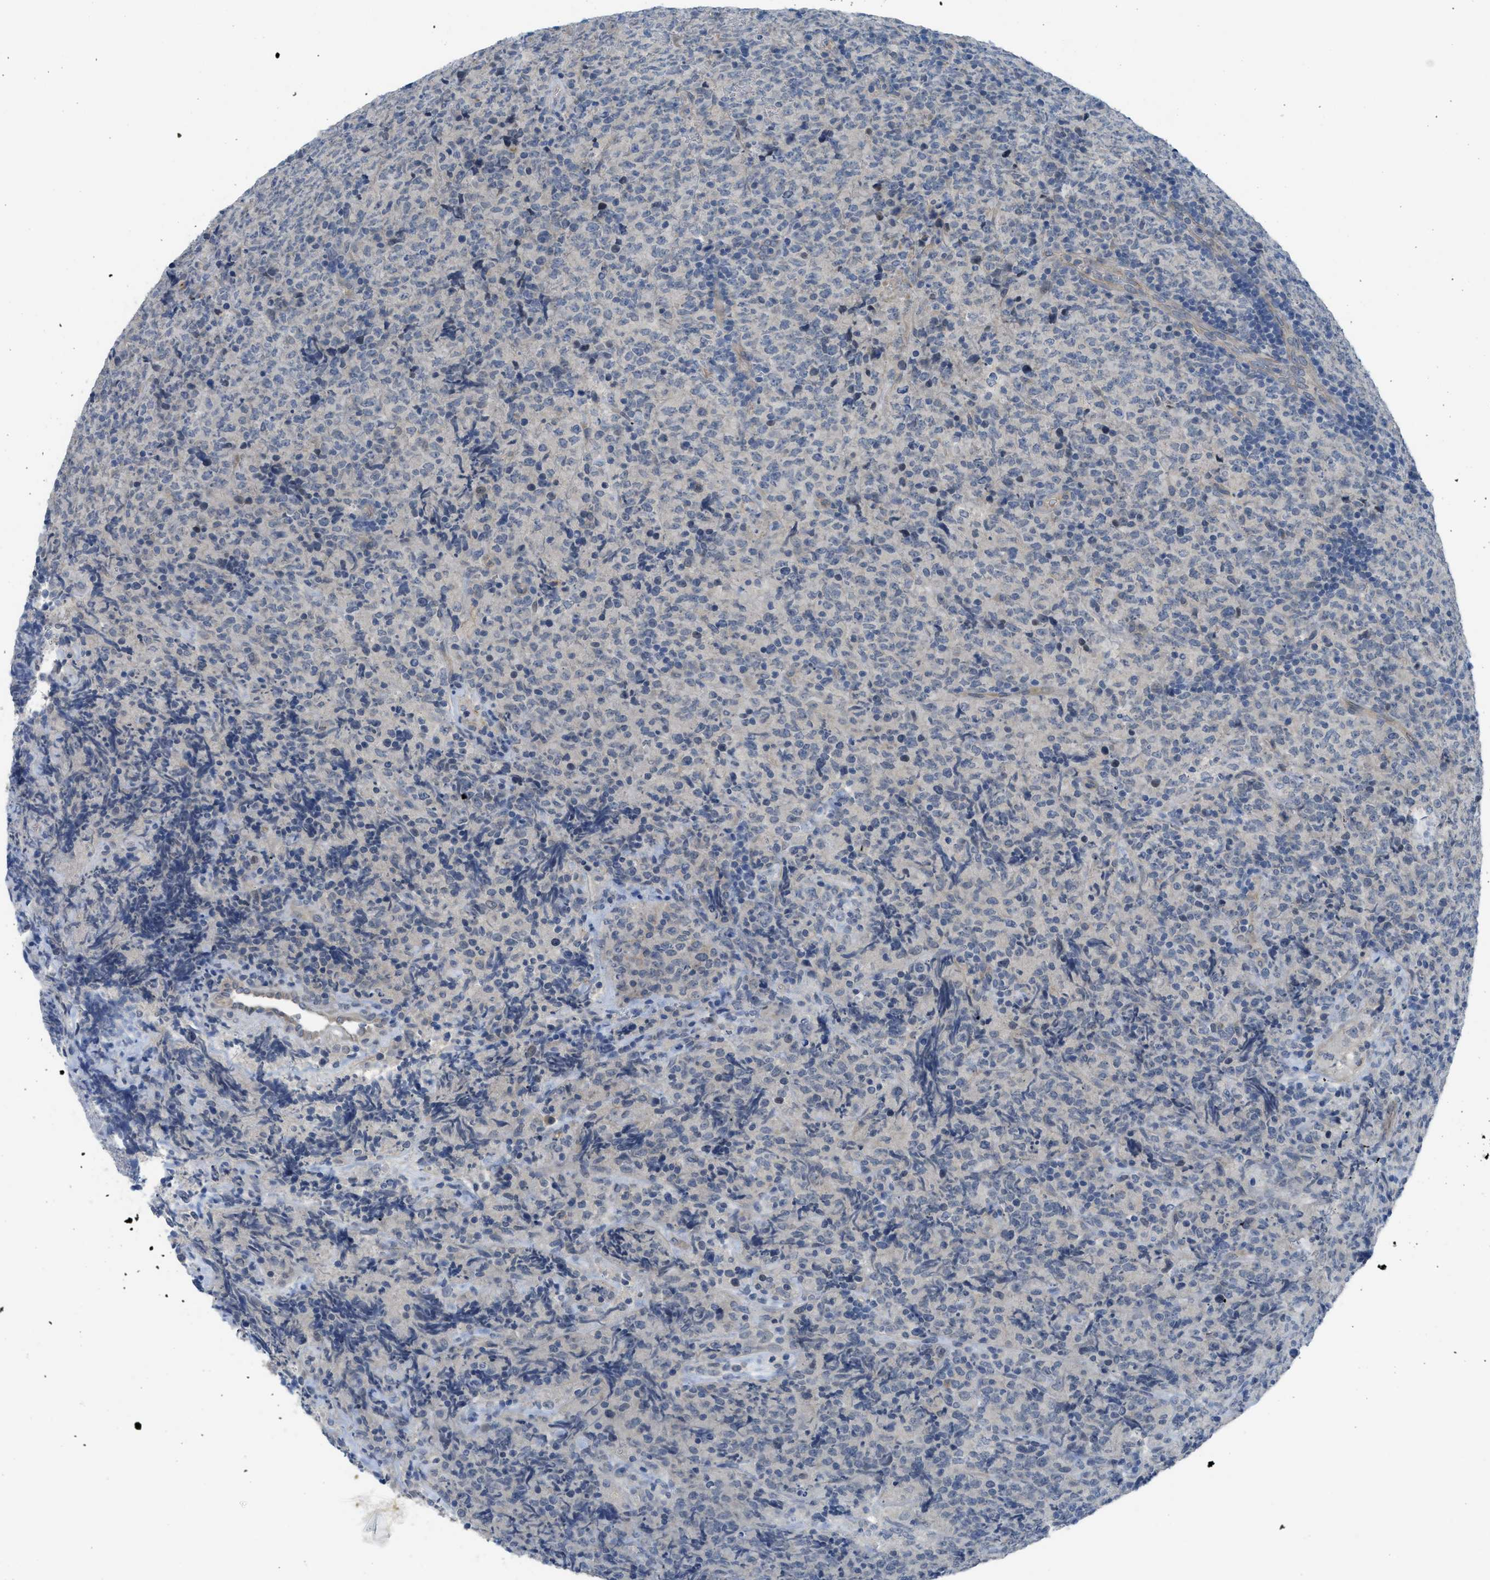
{"staining": {"intensity": "negative", "quantity": "none", "location": "none"}, "tissue": "lymphoma", "cell_type": "Tumor cells", "image_type": "cancer", "snomed": [{"axis": "morphology", "description": "Malignant lymphoma, non-Hodgkin's type, High grade"}, {"axis": "topography", "description": "Tonsil"}], "caption": "IHC of human lymphoma shows no expression in tumor cells.", "gene": "TNFAIP1", "patient": {"sex": "female", "age": 36}}